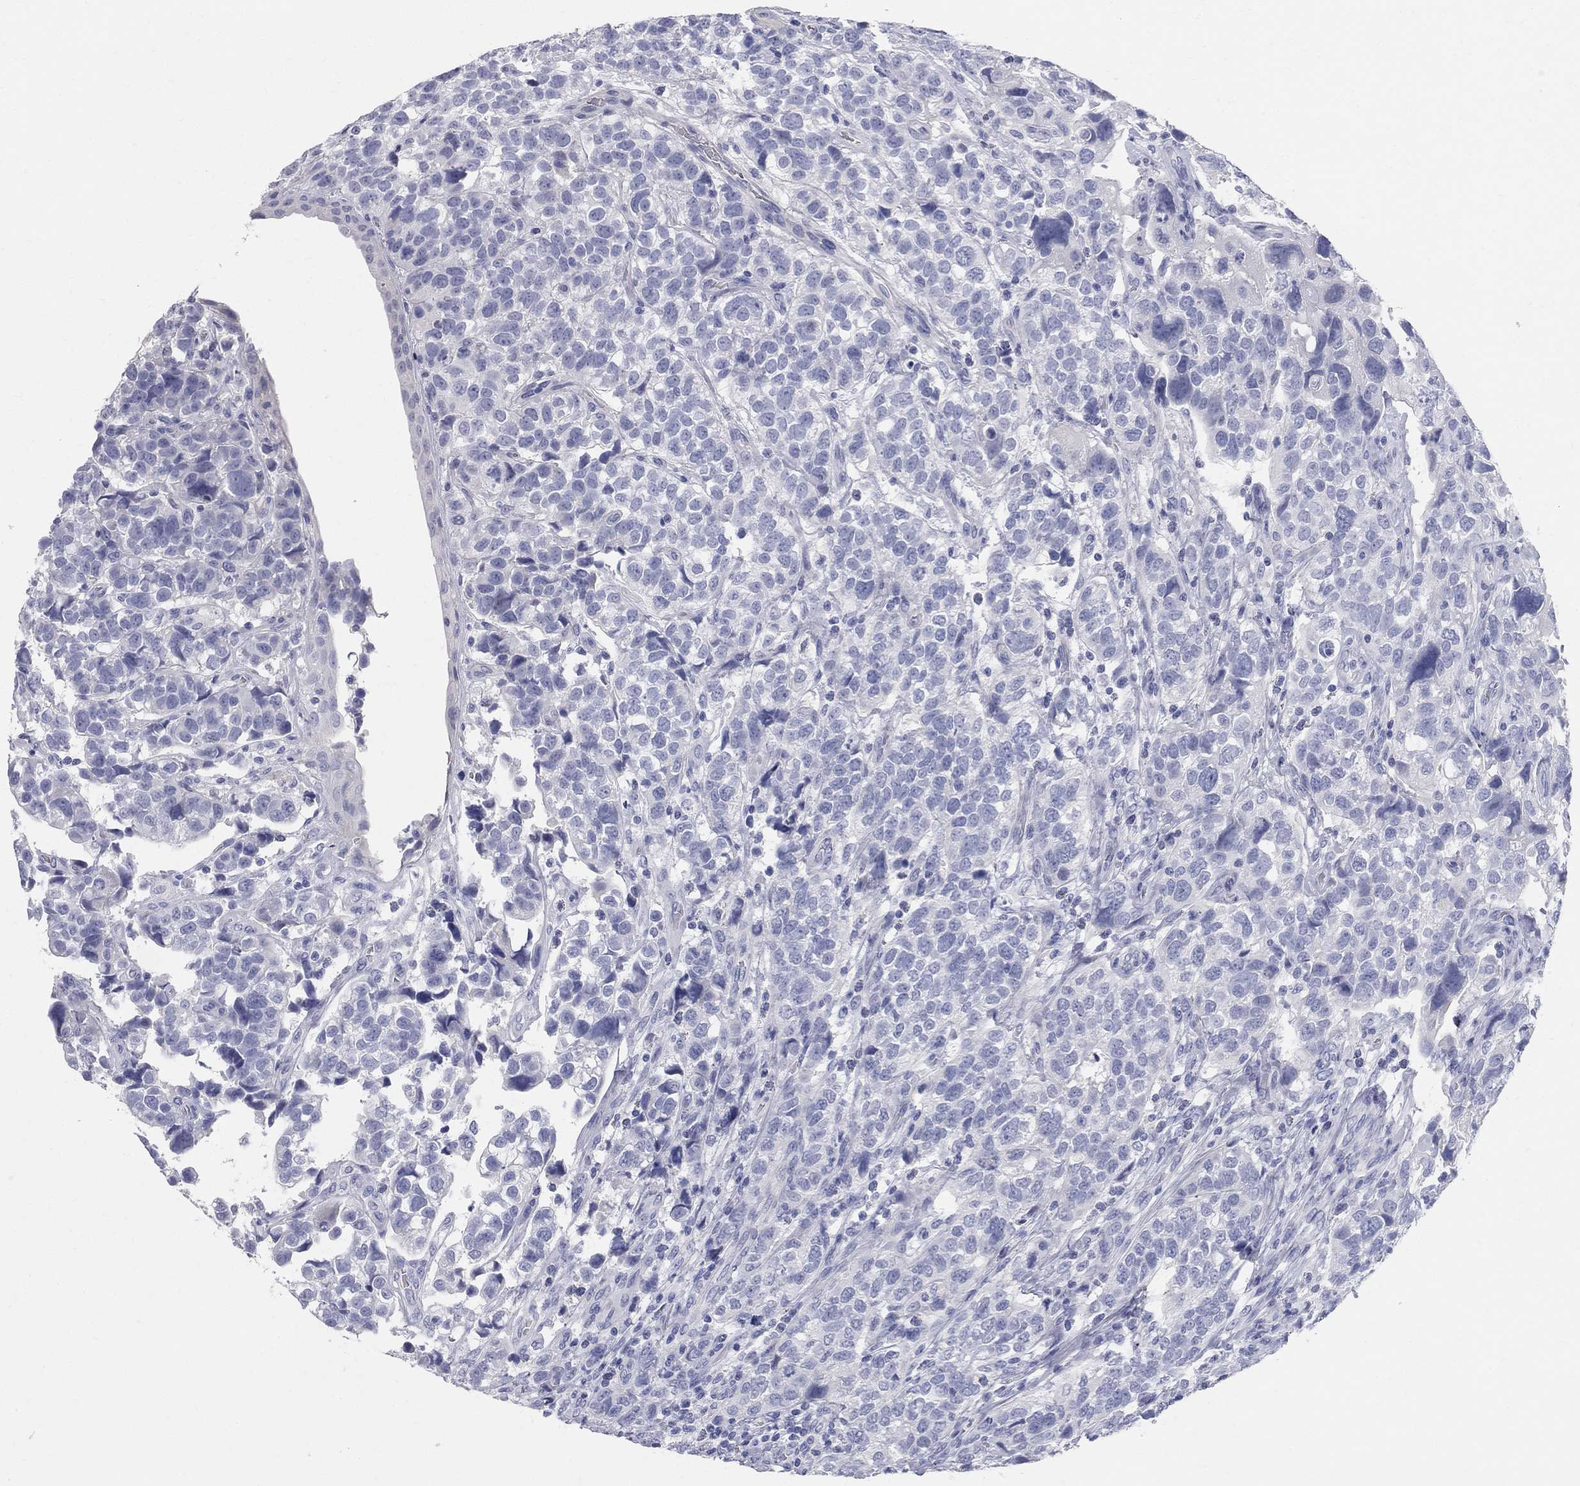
{"staining": {"intensity": "negative", "quantity": "none", "location": "none"}, "tissue": "urothelial cancer", "cell_type": "Tumor cells", "image_type": "cancer", "snomed": [{"axis": "morphology", "description": "Urothelial carcinoma, High grade"}, {"axis": "topography", "description": "Urinary bladder"}], "caption": "Immunohistochemical staining of urothelial cancer exhibits no significant positivity in tumor cells.", "gene": "AOX1", "patient": {"sex": "female", "age": 58}}